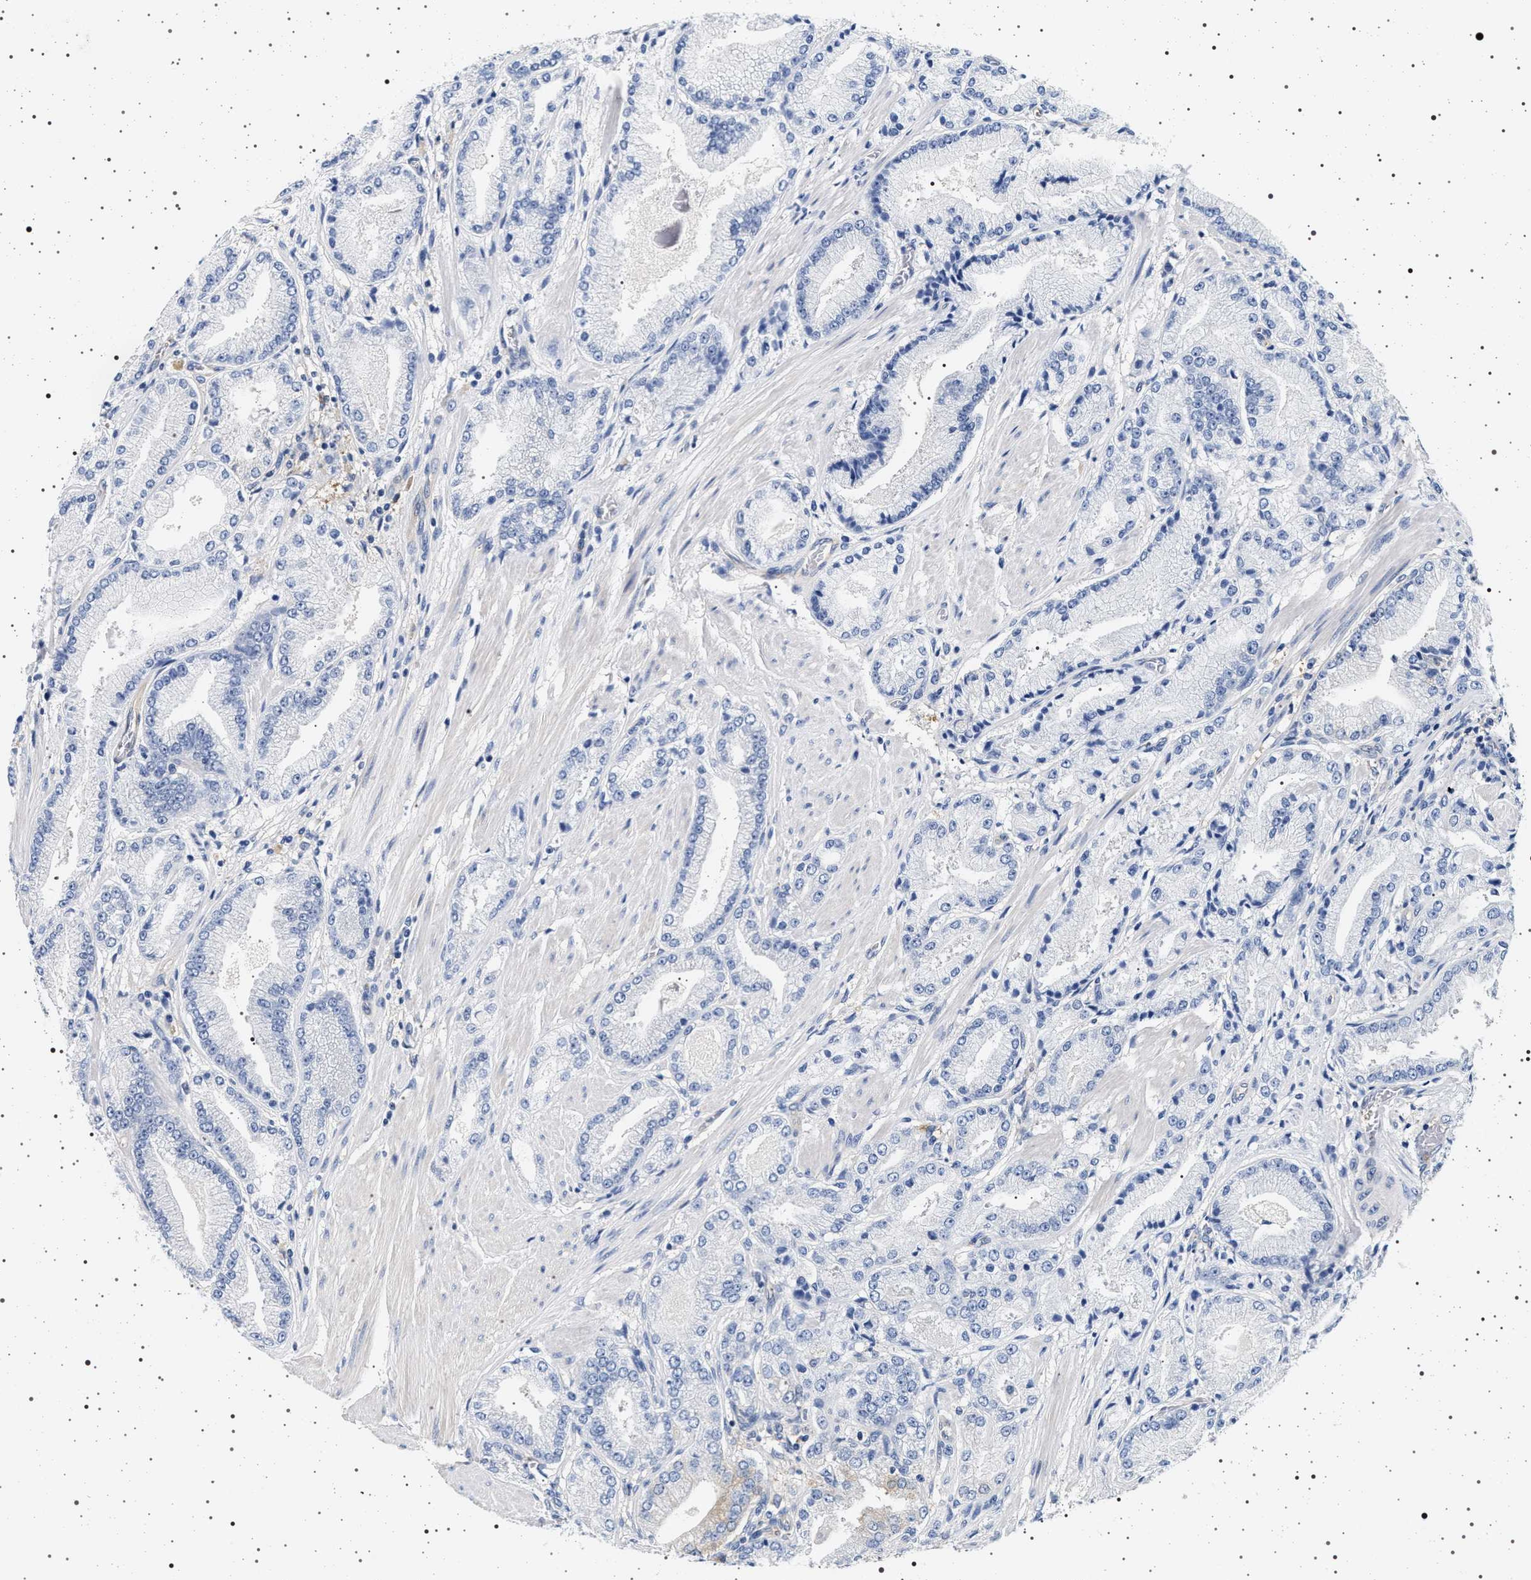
{"staining": {"intensity": "negative", "quantity": "none", "location": "none"}, "tissue": "prostate cancer", "cell_type": "Tumor cells", "image_type": "cancer", "snomed": [{"axis": "morphology", "description": "Adenocarcinoma, High grade"}, {"axis": "topography", "description": "Prostate"}], "caption": "Tumor cells show no significant protein expression in high-grade adenocarcinoma (prostate). The staining is performed using DAB brown chromogen with nuclei counter-stained in using hematoxylin.", "gene": "HSD17B1", "patient": {"sex": "male", "age": 50}}